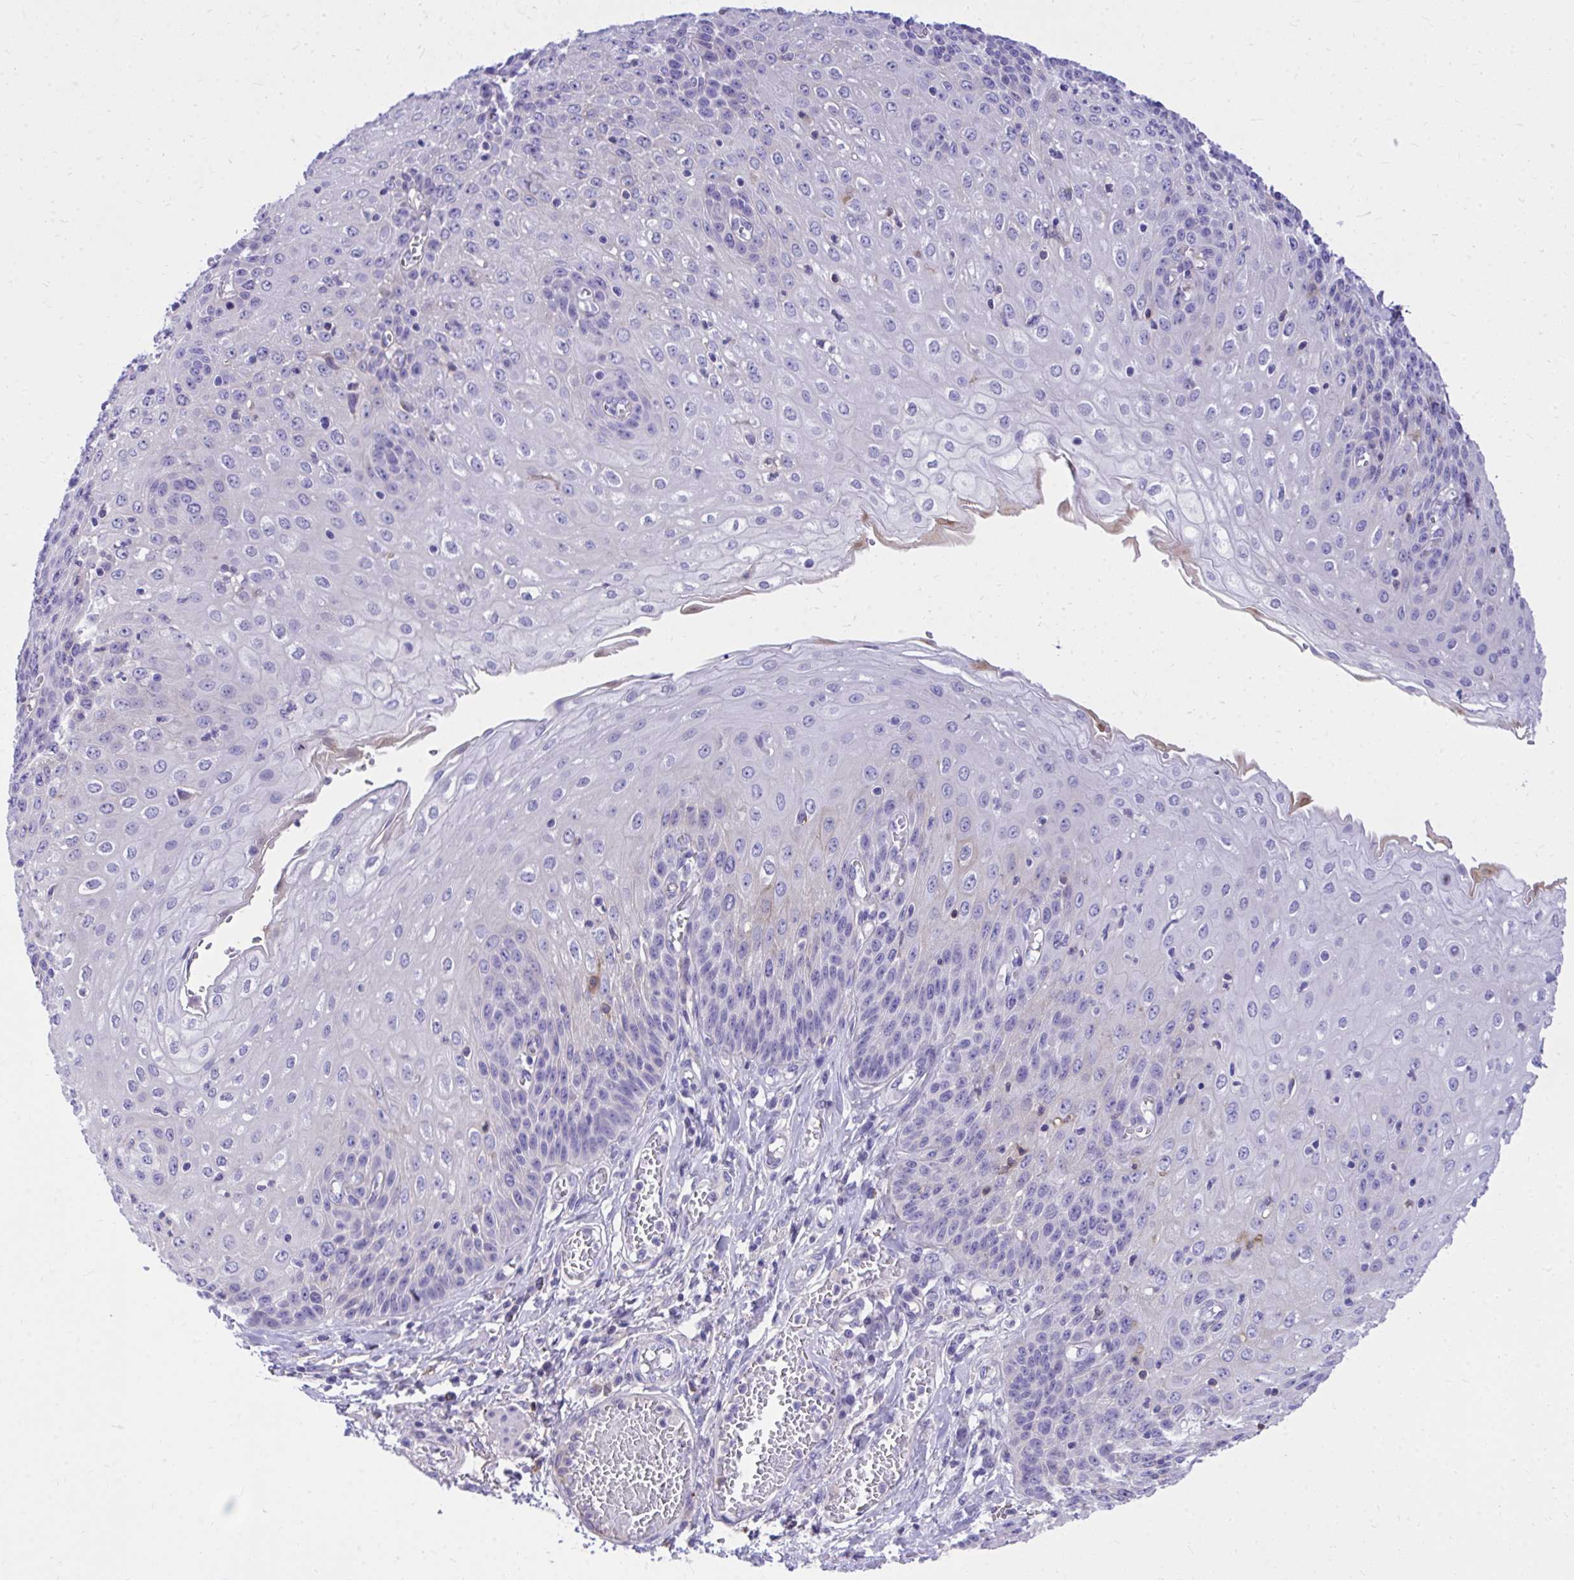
{"staining": {"intensity": "negative", "quantity": "none", "location": "none"}, "tissue": "esophagus", "cell_type": "Squamous epithelial cells", "image_type": "normal", "snomed": [{"axis": "morphology", "description": "Normal tissue, NOS"}, {"axis": "morphology", "description": "Adenocarcinoma, NOS"}, {"axis": "topography", "description": "Esophagus"}], "caption": "Immunohistochemistry histopathology image of unremarkable esophagus: esophagus stained with DAB exhibits no significant protein positivity in squamous epithelial cells.", "gene": "HRG", "patient": {"sex": "male", "age": 81}}